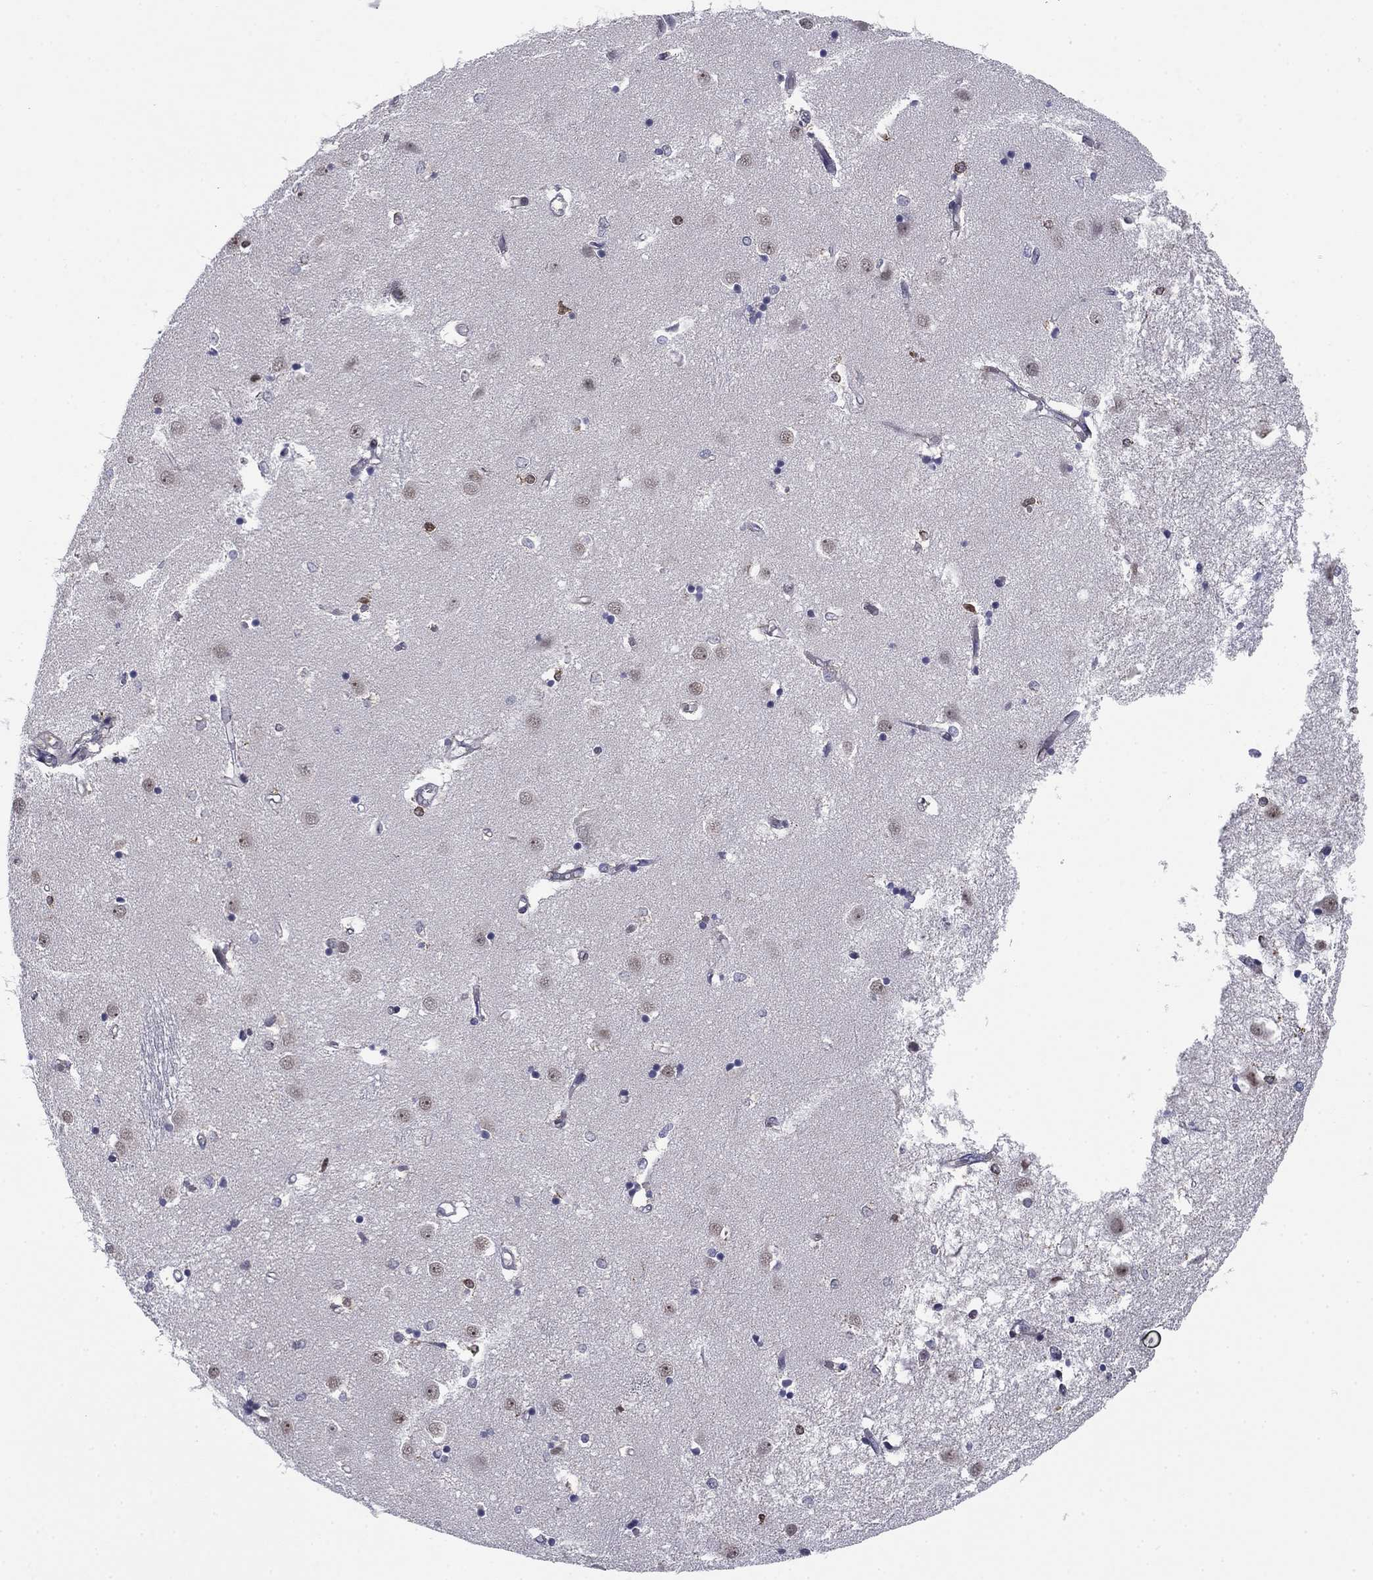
{"staining": {"intensity": "weak", "quantity": "<25%", "location": "nuclear"}, "tissue": "caudate", "cell_type": "Glial cells", "image_type": "normal", "snomed": [{"axis": "morphology", "description": "Normal tissue, NOS"}, {"axis": "topography", "description": "Lateral ventricle wall"}], "caption": "This is an immunohistochemistry (IHC) micrograph of benign caudate. There is no positivity in glial cells.", "gene": "PLCB2", "patient": {"sex": "male", "age": 54}}